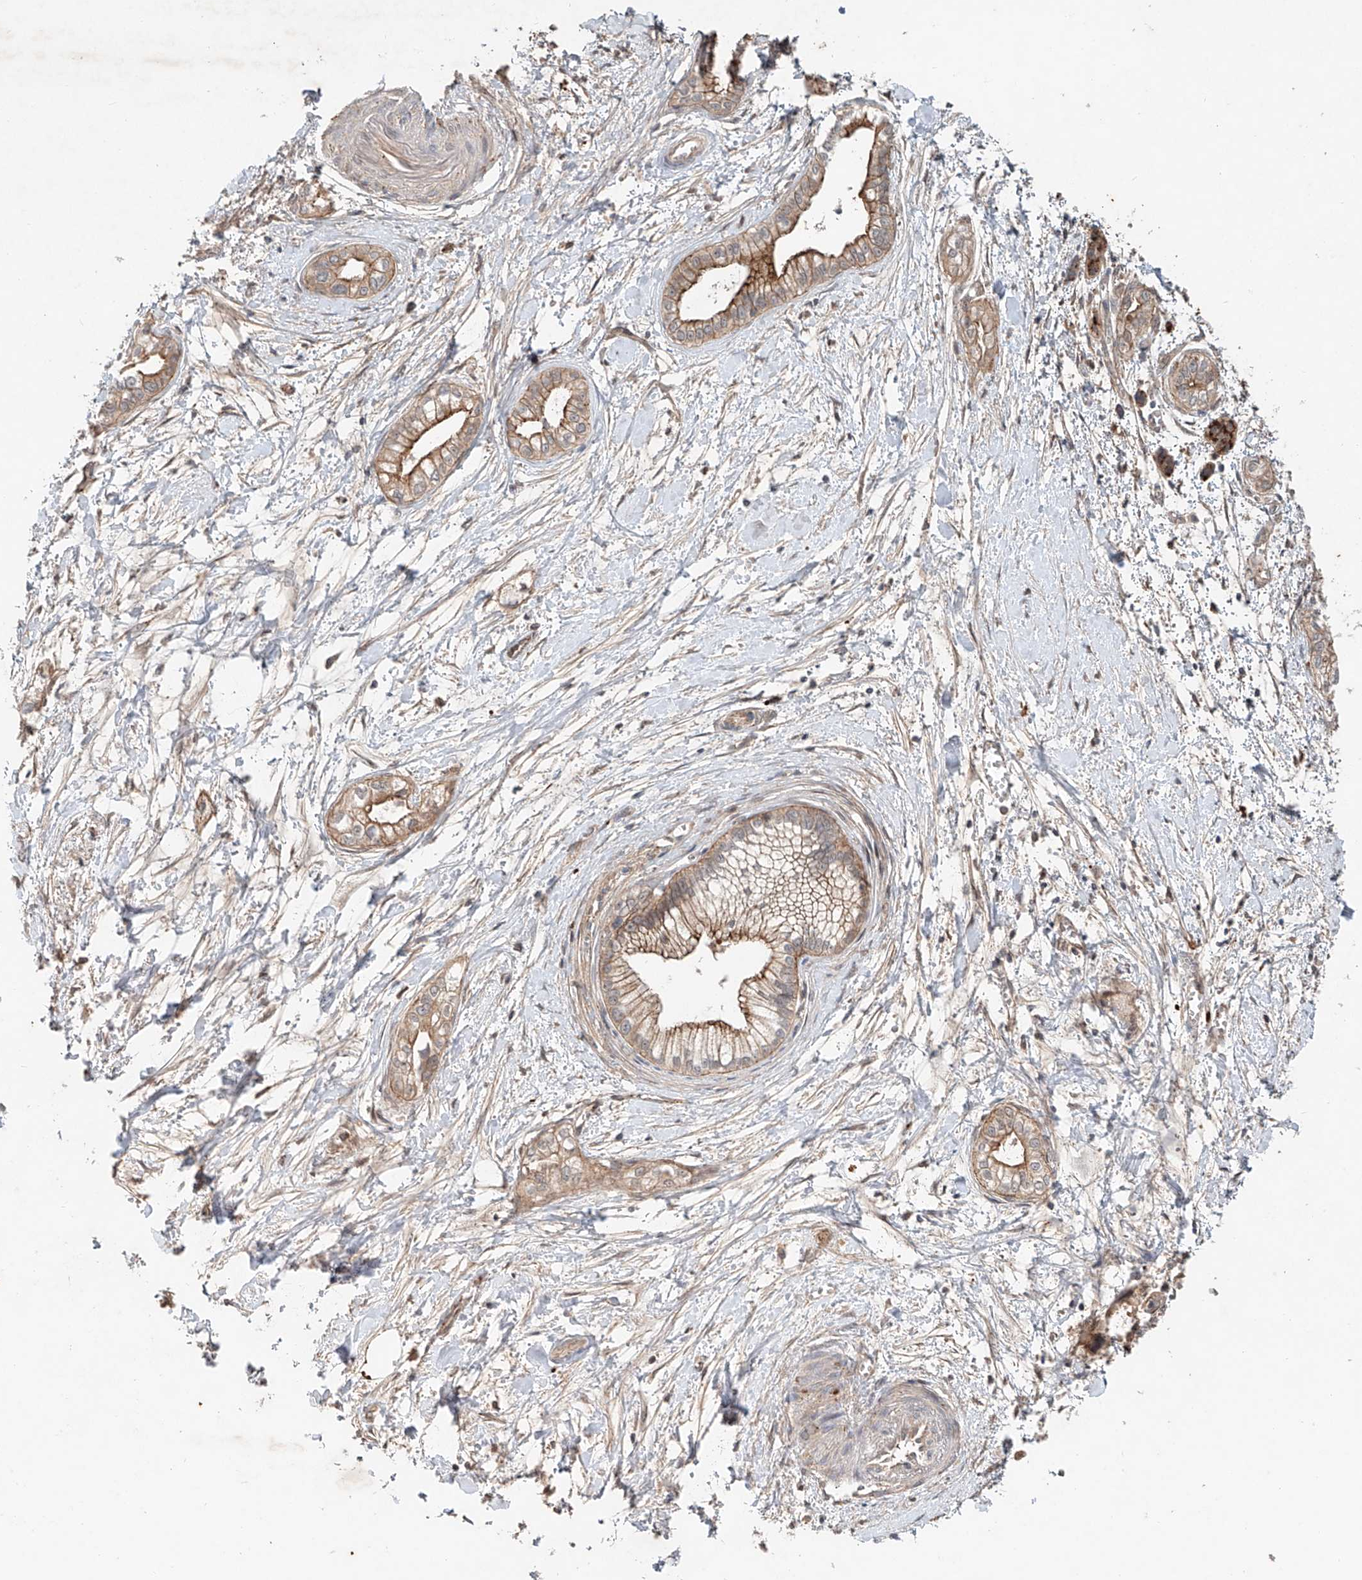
{"staining": {"intensity": "moderate", "quantity": ">75%", "location": "cytoplasmic/membranous"}, "tissue": "pancreatic cancer", "cell_type": "Tumor cells", "image_type": "cancer", "snomed": [{"axis": "morphology", "description": "Adenocarcinoma, NOS"}, {"axis": "topography", "description": "Pancreas"}], "caption": "Moderate cytoplasmic/membranous protein expression is present in approximately >75% of tumor cells in pancreatic cancer (adenocarcinoma). The staining was performed using DAB (3,3'-diaminobenzidine), with brown indicating positive protein expression. Nuclei are stained blue with hematoxylin.", "gene": "IER5", "patient": {"sex": "male", "age": 68}}